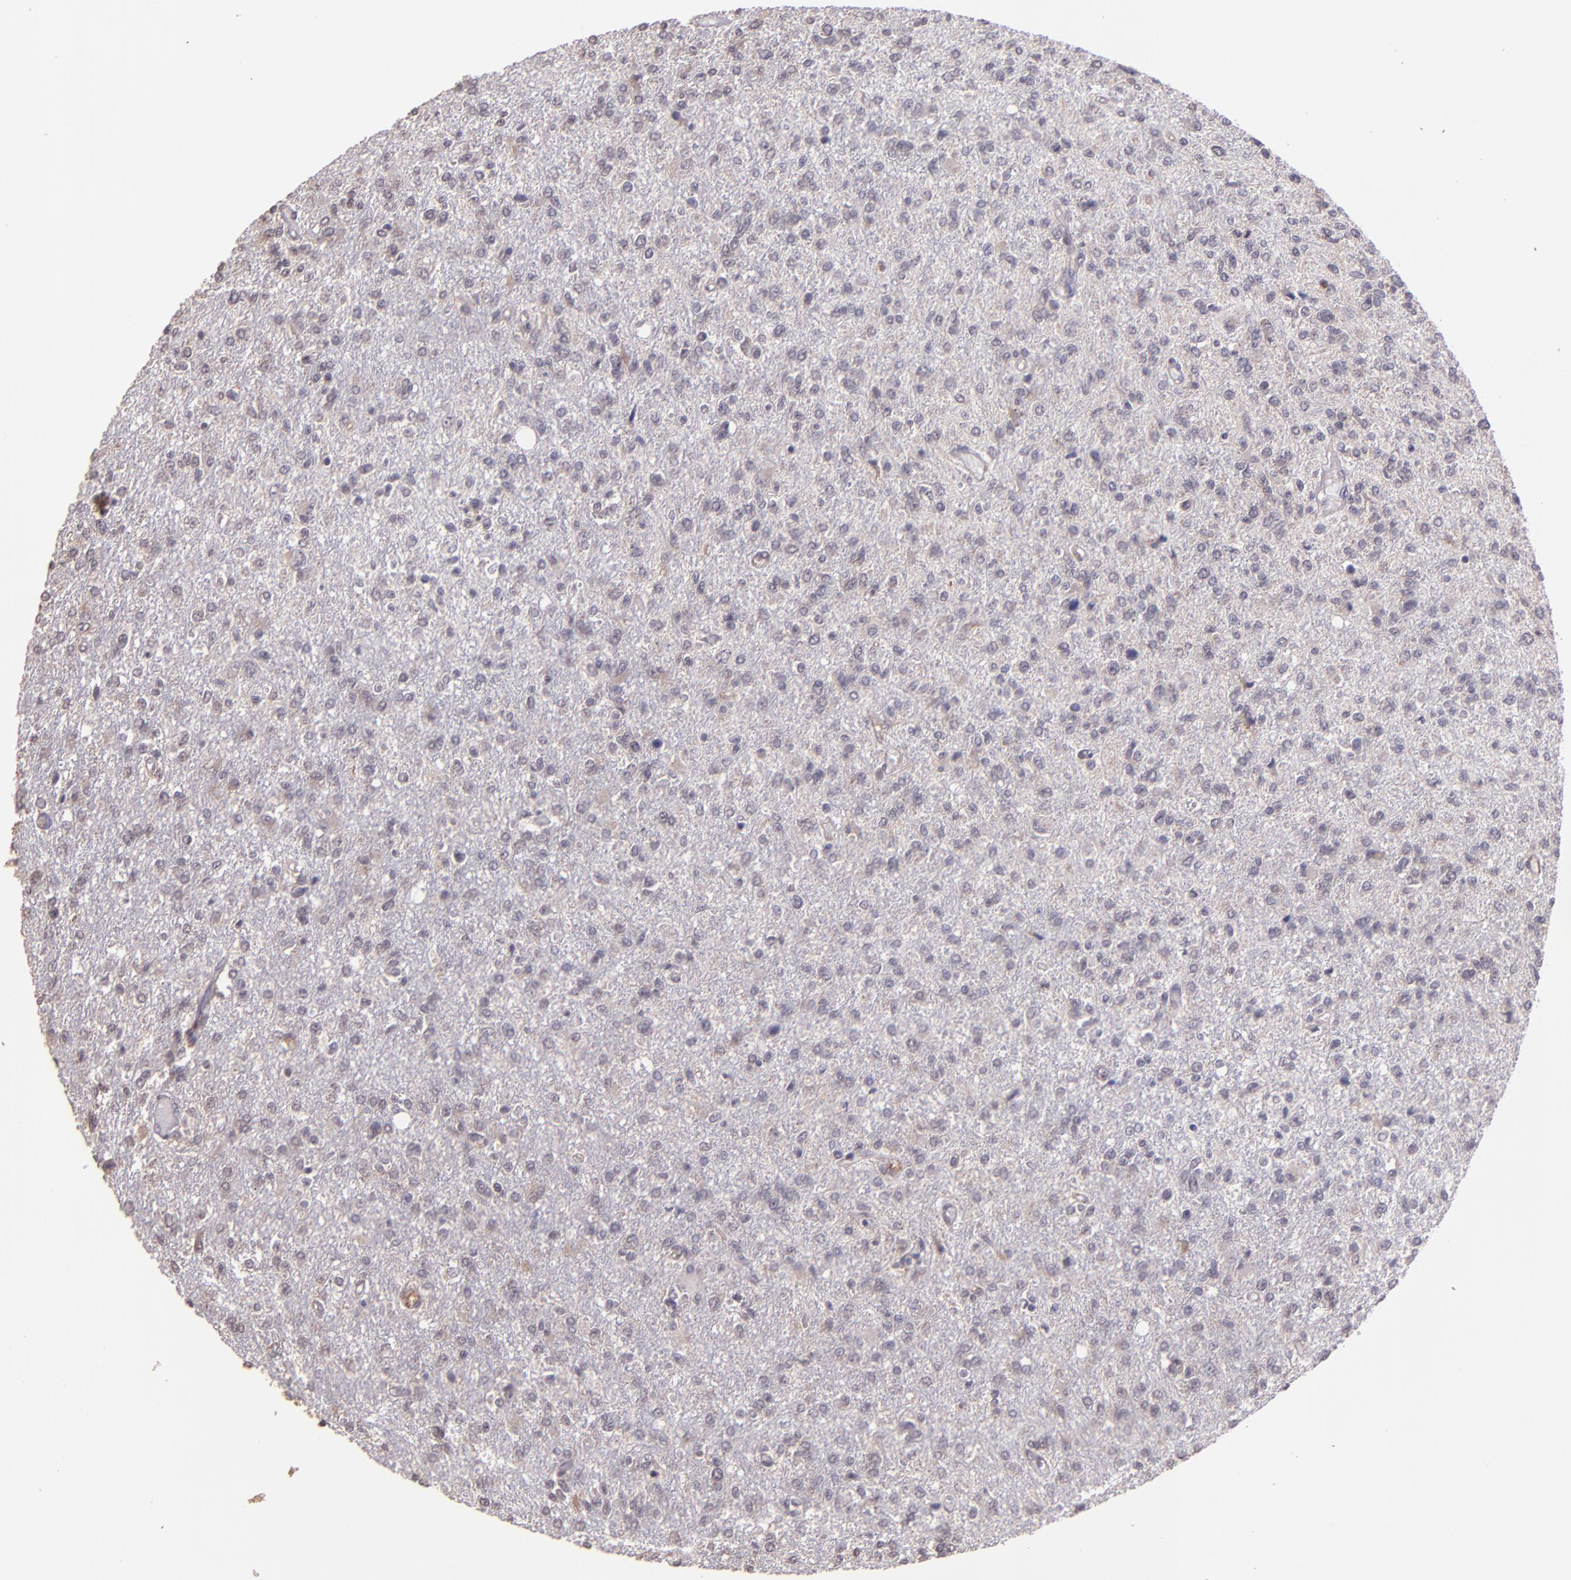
{"staining": {"intensity": "weak", "quantity": "<25%", "location": "cytoplasmic/membranous"}, "tissue": "glioma", "cell_type": "Tumor cells", "image_type": "cancer", "snomed": [{"axis": "morphology", "description": "Glioma, malignant, High grade"}, {"axis": "topography", "description": "Cerebral cortex"}], "caption": "A histopathology image of glioma stained for a protein exhibits no brown staining in tumor cells. (DAB (3,3'-diaminobenzidine) immunohistochemistry (IHC), high magnification).", "gene": "TAF7L", "patient": {"sex": "male", "age": 76}}